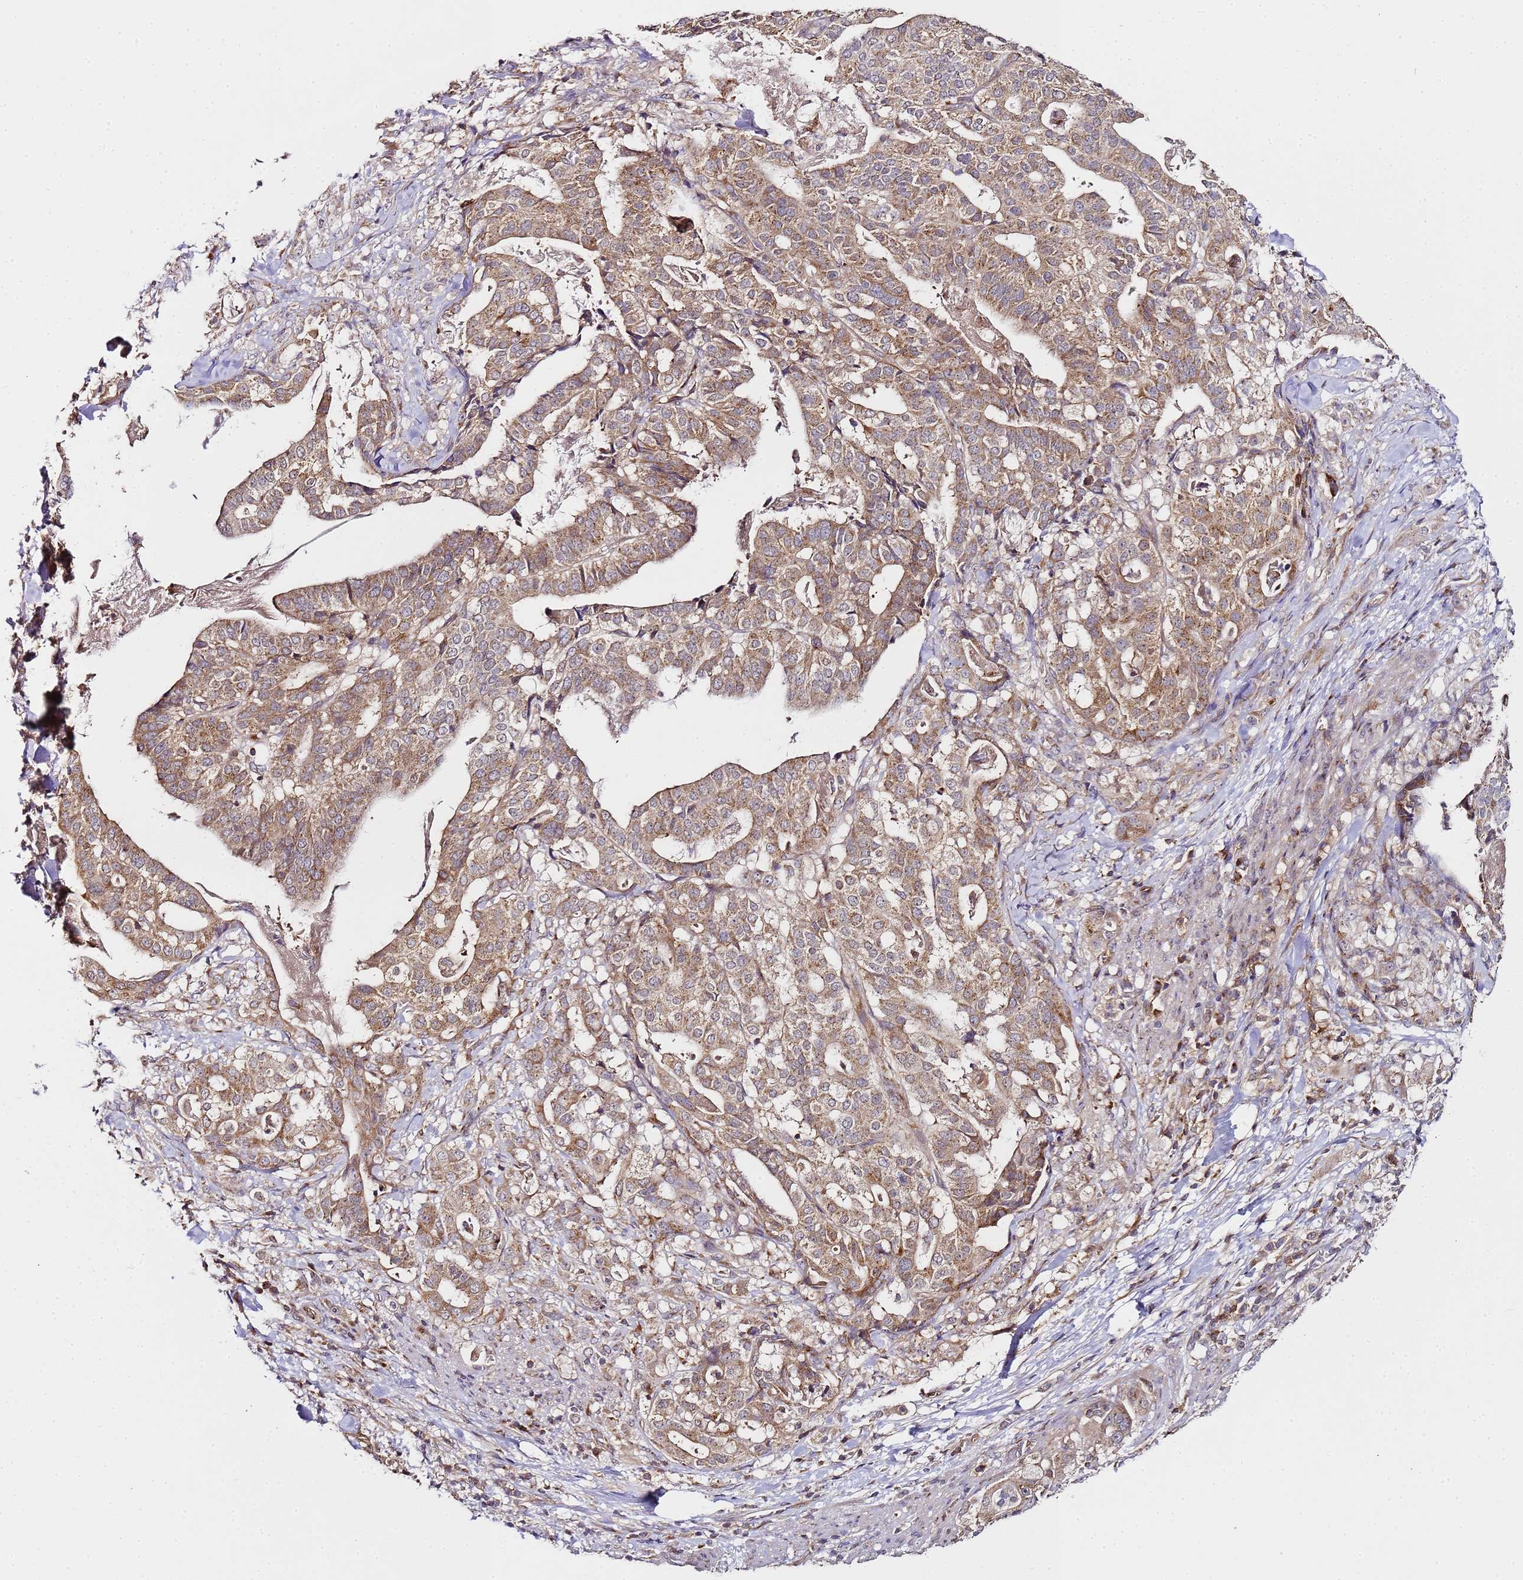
{"staining": {"intensity": "moderate", "quantity": ">75%", "location": "cytoplasmic/membranous"}, "tissue": "stomach cancer", "cell_type": "Tumor cells", "image_type": "cancer", "snomed": [{"axis": "morphology", "description": "Adenocarcinoma, NOS"}, {"axis": "topography", "description": "Stomach"}], "caption": "Immunohistochemical staining of stomach cancer (adenocarcinoma) shows moderate cytoplasmic/membranous protein staining in about >75% of tumor cells.", "gene": "MRPL49", "patient": {"sex": "male", "age": 48}}